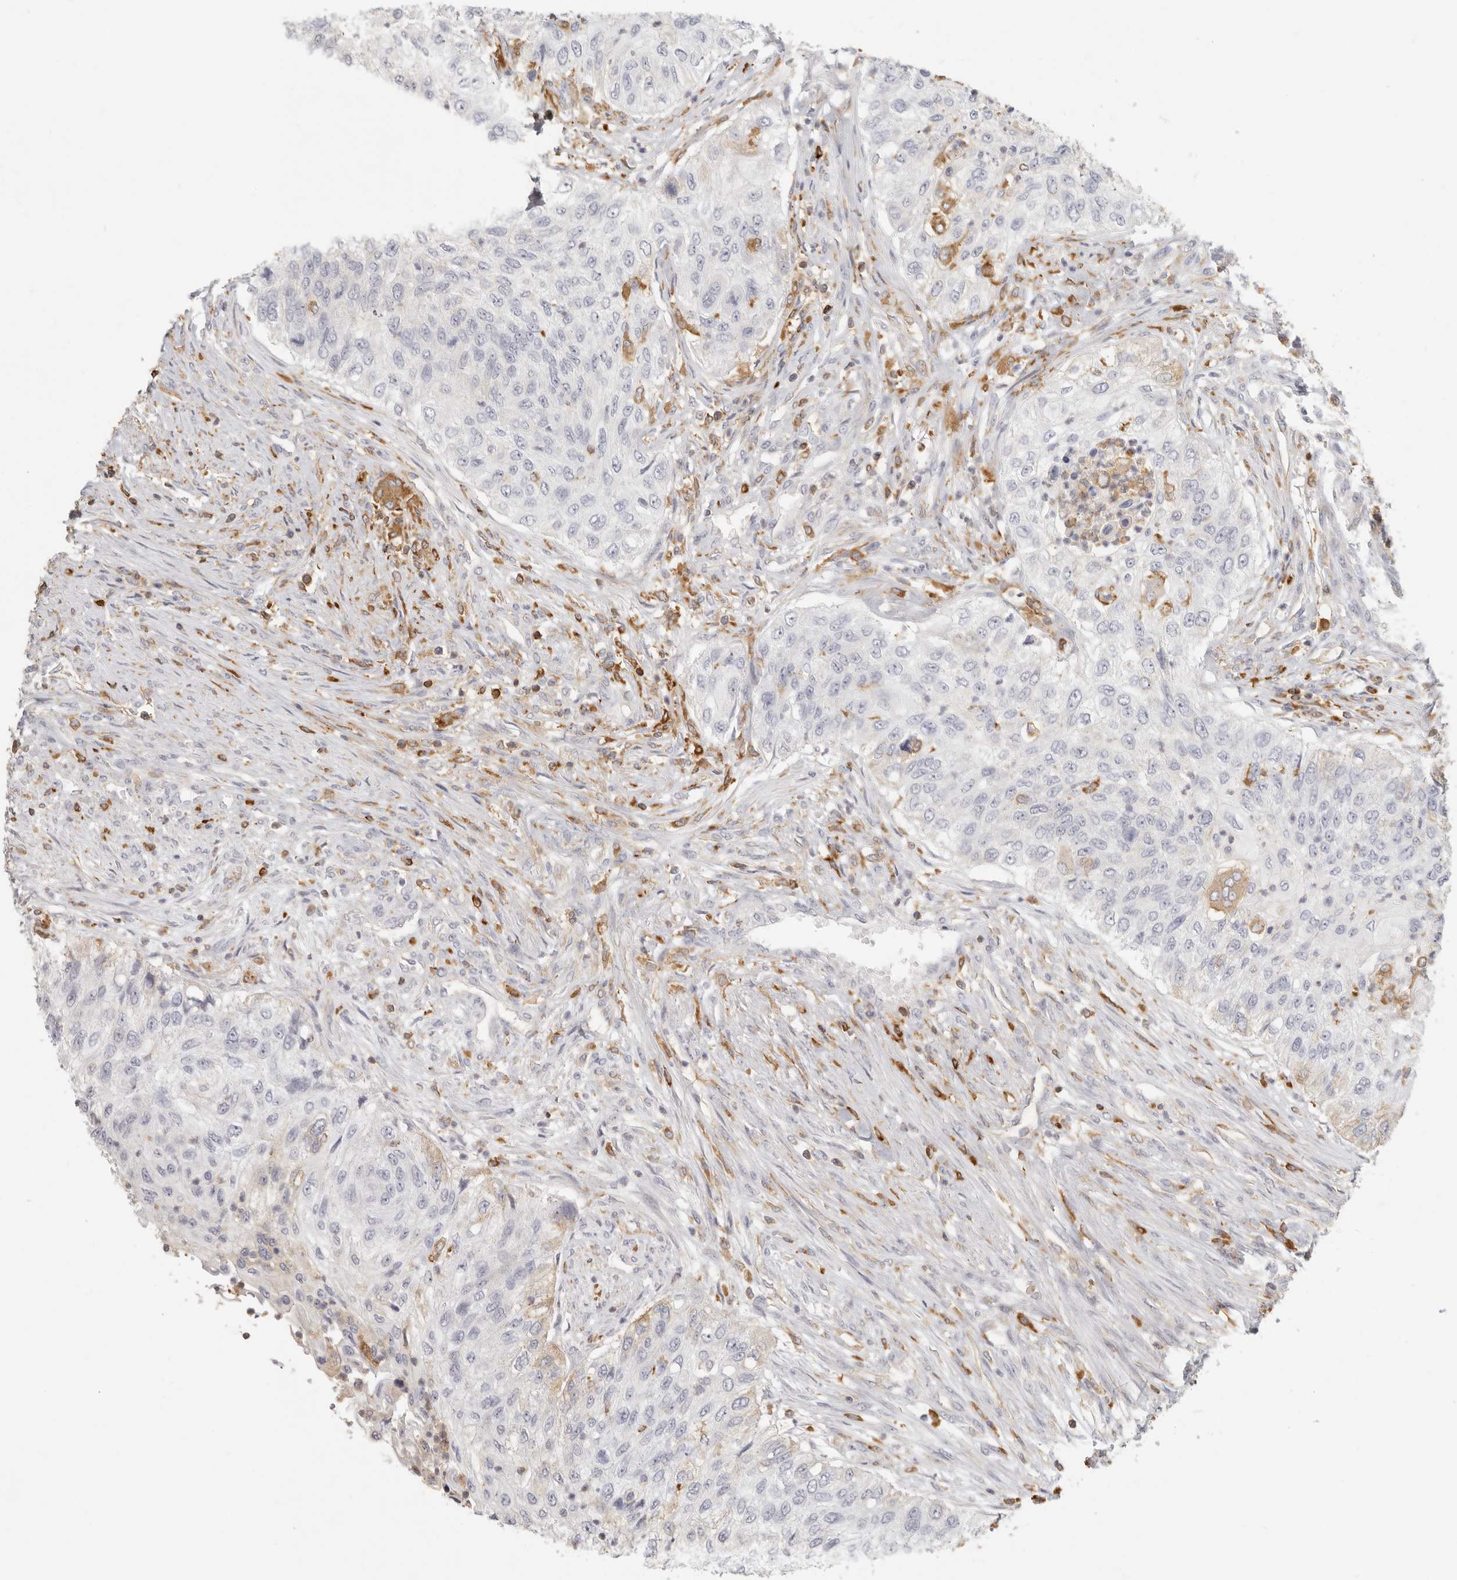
{"staining": {"intensity": "negative", "quantity": "none", "location": "none"}, "tissue": "urothelial cancer", "cell_type": "Tumor cells", "image_type": "cancer", "snomed": [{"axis": "morphology", "description": "Urothelial carcinoma, High grade"}, {"axis": "topography", "description": "Urinary bladder"}], "caption": "High-grade urothelial carcinoma was stained to show a protein in brown. There is no significant staining in tumor cells. The staining was performed using DAB (3,3'-diaminobenzidine) to visualize the protein expression in brown, while the nuclei were stained in blue with hematoxylin (Magnification: 20x).", "gene": "NIBAN1", "patient": {"sex": "female", "age": 60}}